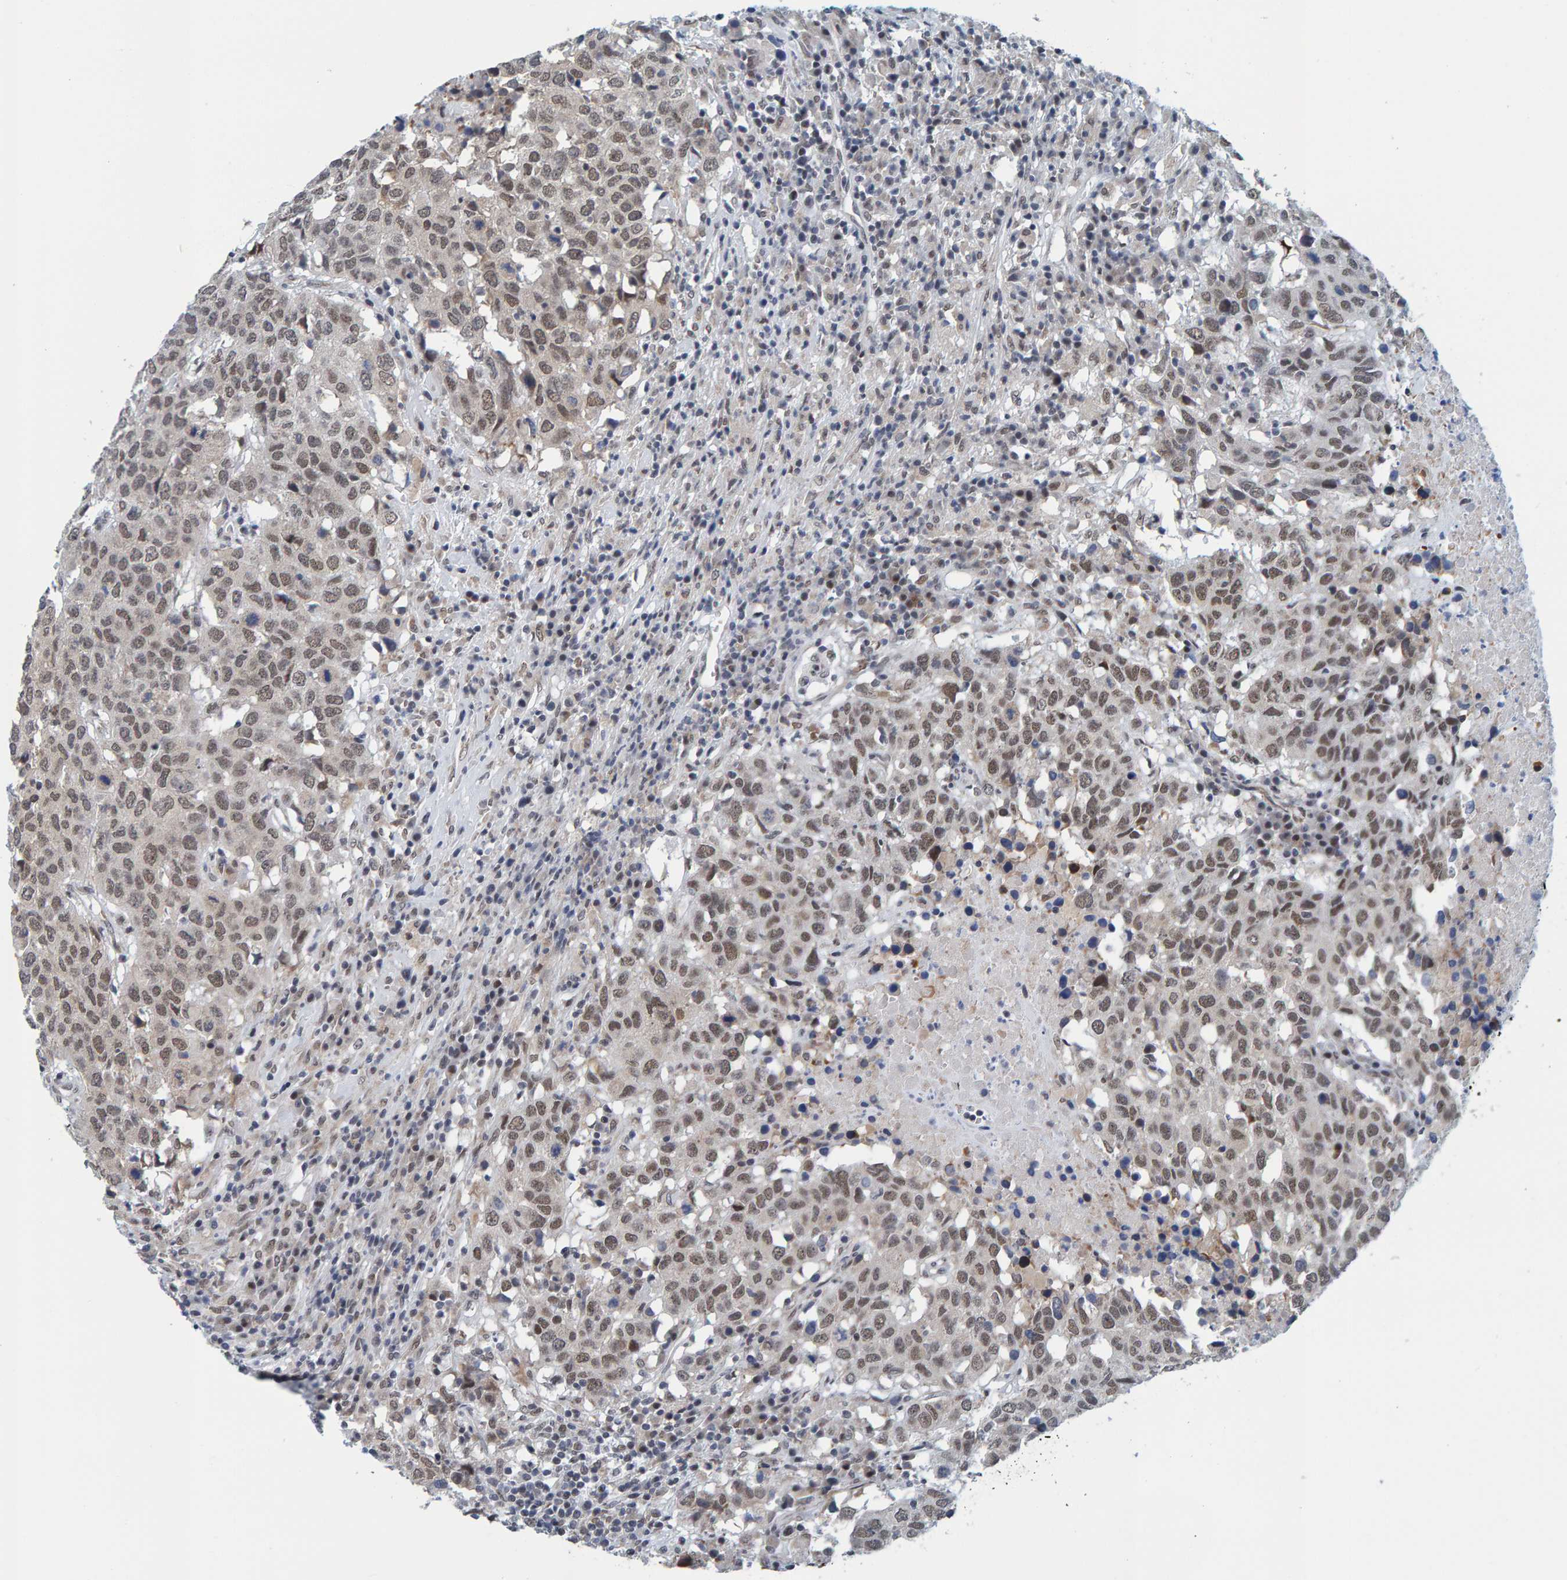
{"staining": {"intensity": "weak", "quantity": ">75%", "location": "nuclear"}, "tissue": "head and neck cancer", "cell_type": "Tumor cells", "image_type": "cancer", "snomed": [{"axis": "morphology", "description": "Squamous cell carcinoma, NOS"}, {"axis": "topography", "description": "Head-Neck"}], "caption": "Head and neck cancer was stained to show a protein in brown. There is low levels of weak nuclear positivity in approximately >75% of tumor cells.", "gene": "SCRN2", "patient": {"sex": "male", "age": 66}}